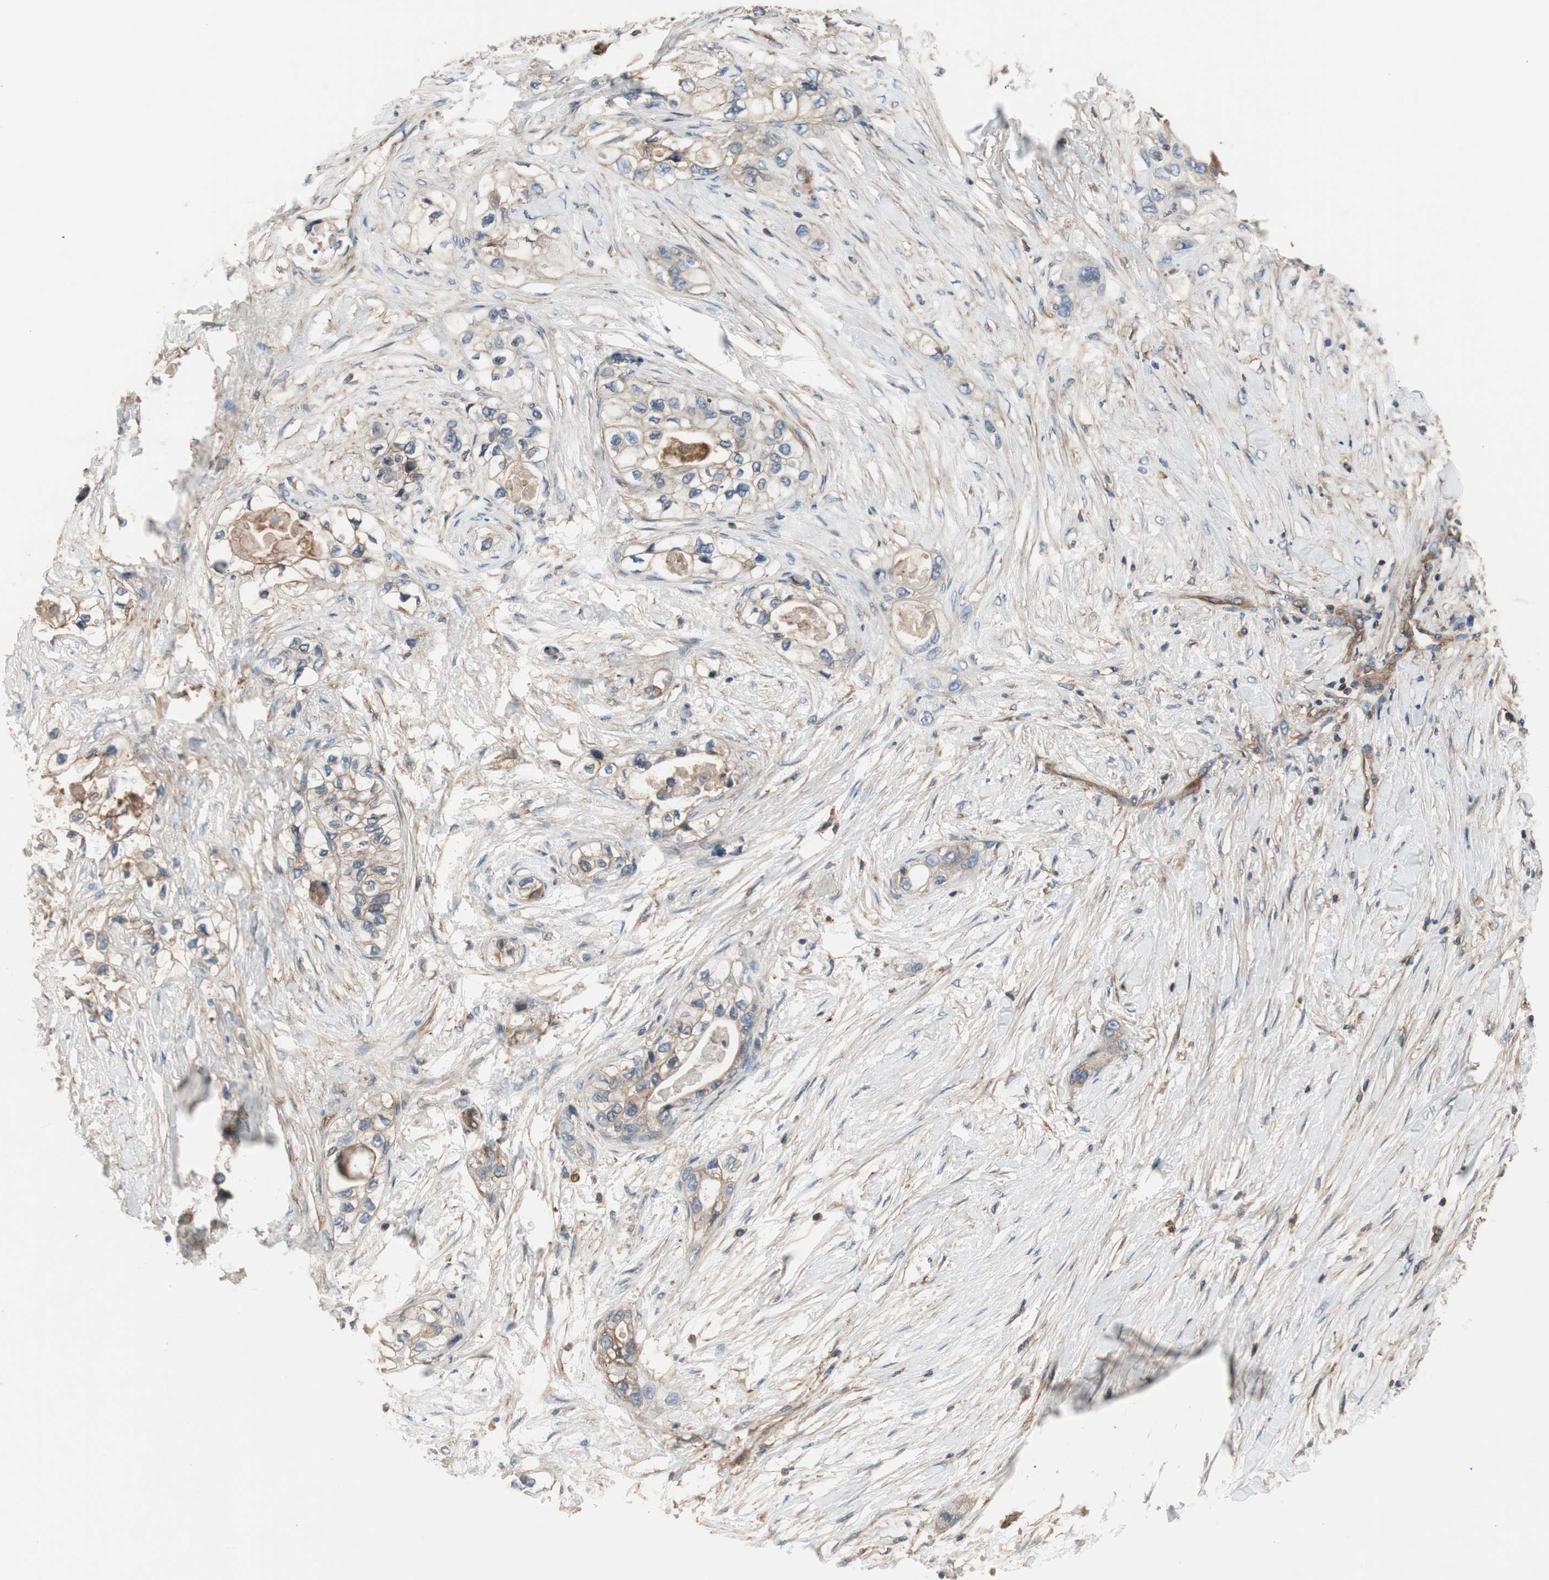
{"staining": {"intensity": "weak", "quantity": "25%-75%", "location": "cytoplasmic/membranous"}, "tissue": "pancreatic cancer", "cell_type": "Tumor cells", "image_type": "cancer", "snomed": [{"axis": "morphology", "description": "Adenocarcinoma, NOS"}, {"axis": "topography", "description": "Pancreas"}], "caption": "DAB (3,3'-diaminobenzidine) immunohistochemical staining of human pancreatic cancer displays weak cytoplasmic/membranous protein staining in about 25%-75% of tumor cells.", "gene": "IL1RL1", "patient": {"sex": "female", "age": 70}}